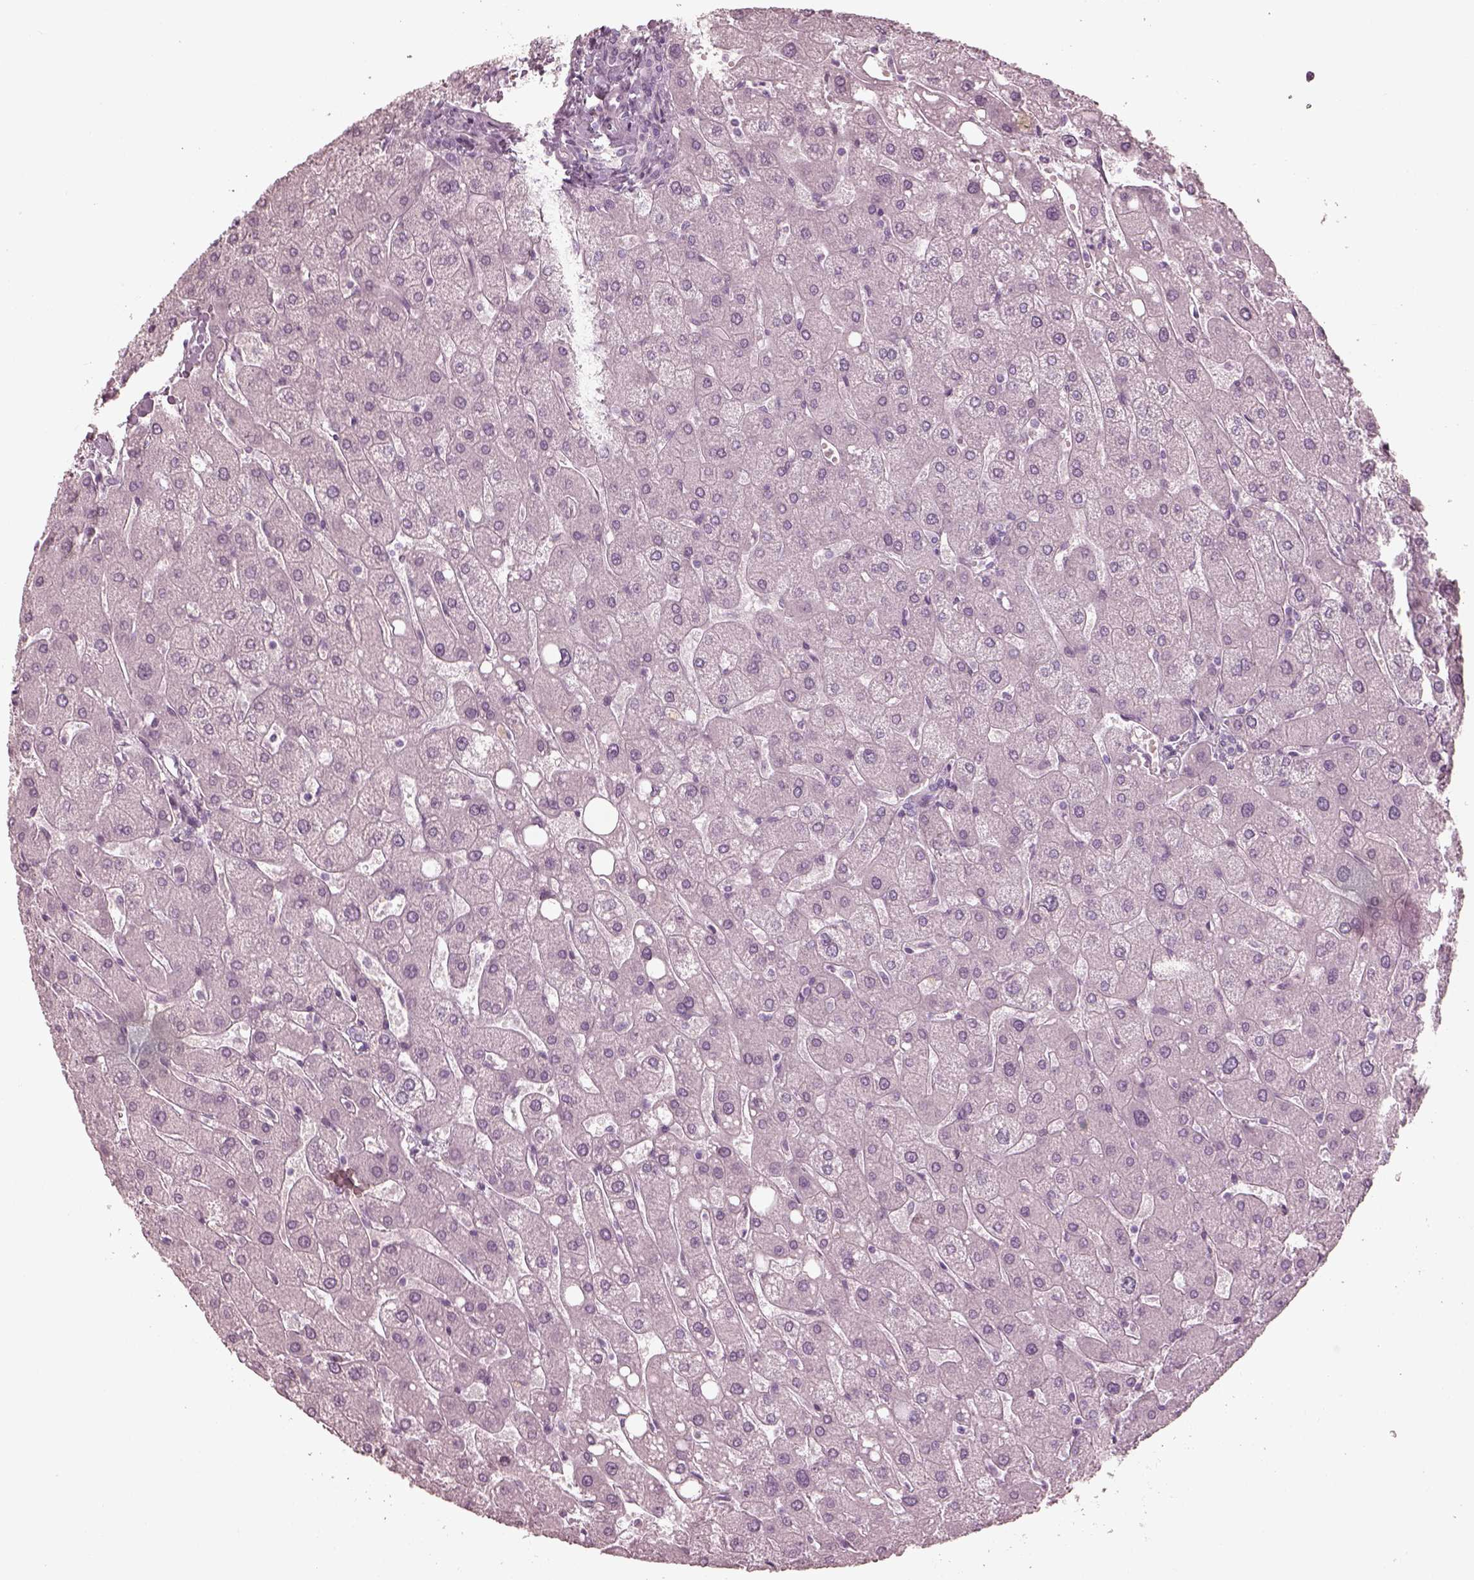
{"staining": {"intensity": "negative", "quantity": "none", "location": "none"}, "tissue": "liver", "cell_type": "Cholangiocytes", "image_type": "normal", "snomed": [{"axis": "morphology", "description": "Normal tissue, NOS"}, {"axis": "topography", "description": "Liver"}], "caption": "There is no significant expression in cholangiocytes of liver. (DAB immunohistochemistry with hematoxylin counter stain).", "gene": "ENSG00000289258", "patient": {"sex": "male", "age": 67}}